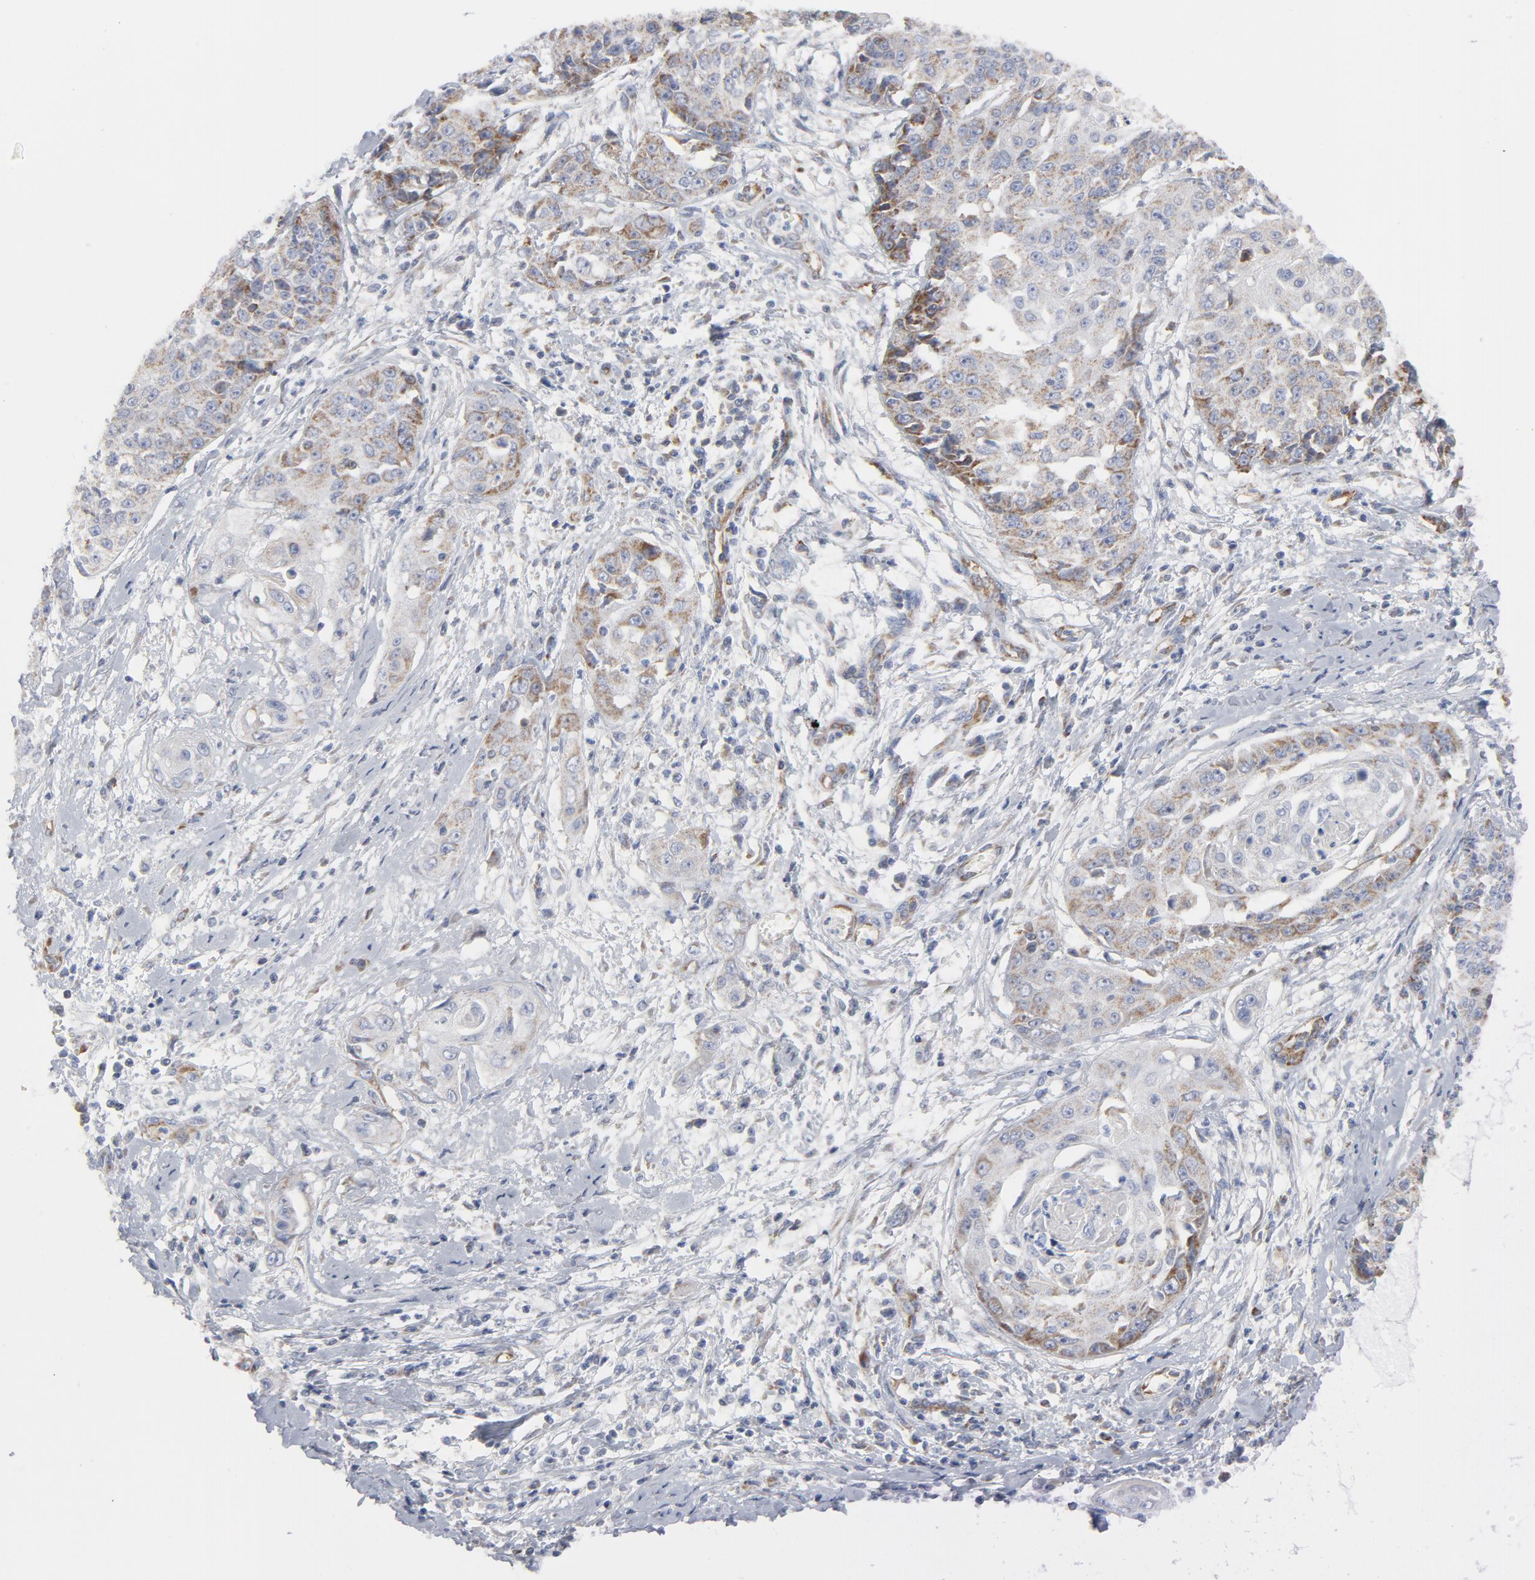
{"staining": {"intensity": "moderate", "quantity": ">75%", "location": "cytoplasmic/membranous"}, "tissue": "cervical cancer", "cell_type": "Tumor cells", "image_type": "cancer", "snomed": [{"axis": "morphology", "description": "Squamous cell carcinoma, NOS"}, {"axis": "topography", "description": "Cervix"}], "caption": "Cervical squamous cell carcinoma stained for a protein exhibits moderate cytoplasmic/membranous positivity in tumor cells.", "gene": "OXA1L", "patient": {"sex": "female", "age": 64}}